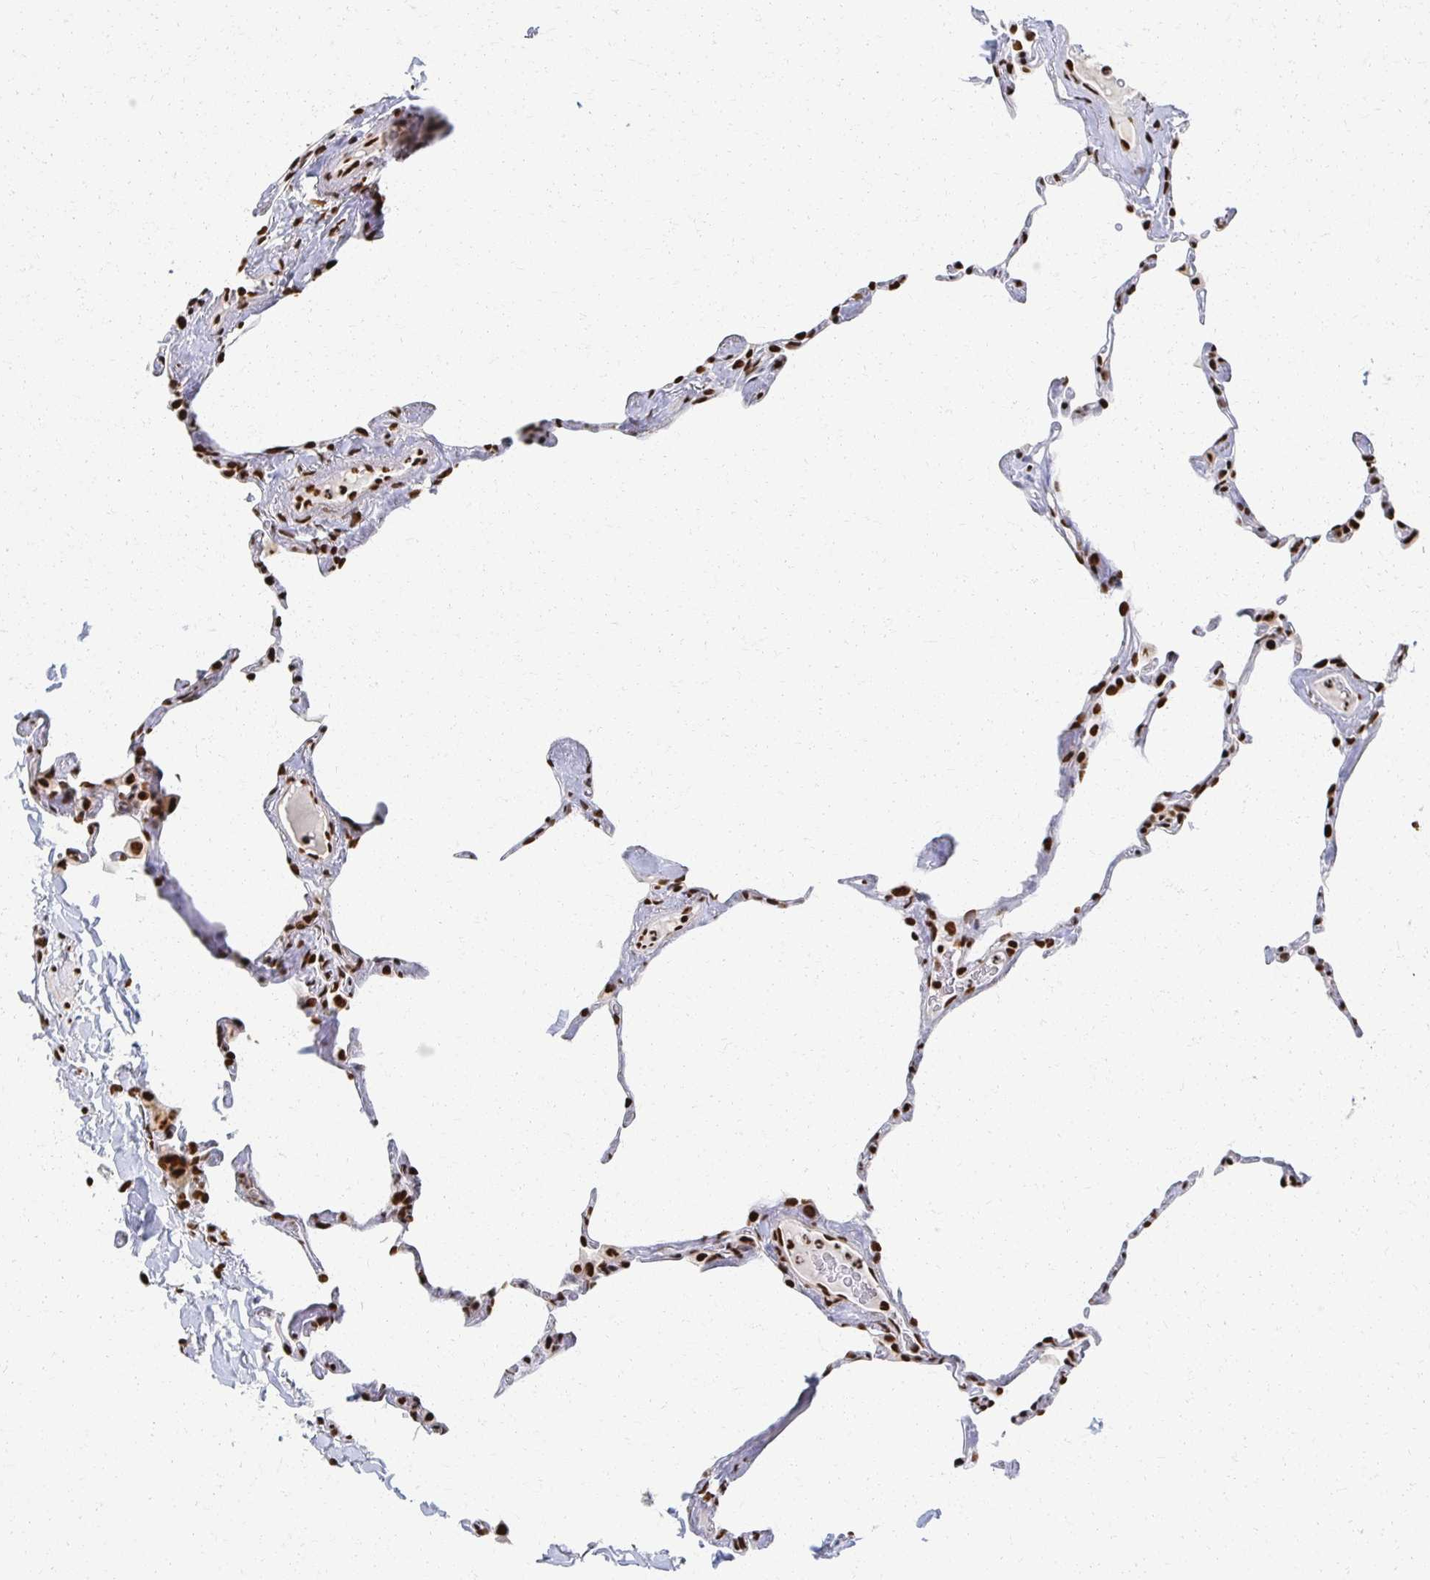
{"staining": {"intensity": "strong", "quantity": "25%-75%", "location": "nuclear"}, "tissue": "lung", "cell_type": "Alveolar cells", "image_type": "normal", "snomed": [{"axis": "morphology", "description": "Normal tissue, NOS"}, {"axis": "topography", "description": "Lung"}], "caption": "Immunohistochemical staining of benign human lung shows high levels of strong nuclear positivity in approximately 25%-75% of alveolar cells.", "gene": "RBBP4", "patient": {"sex": "male", "age": 65}}